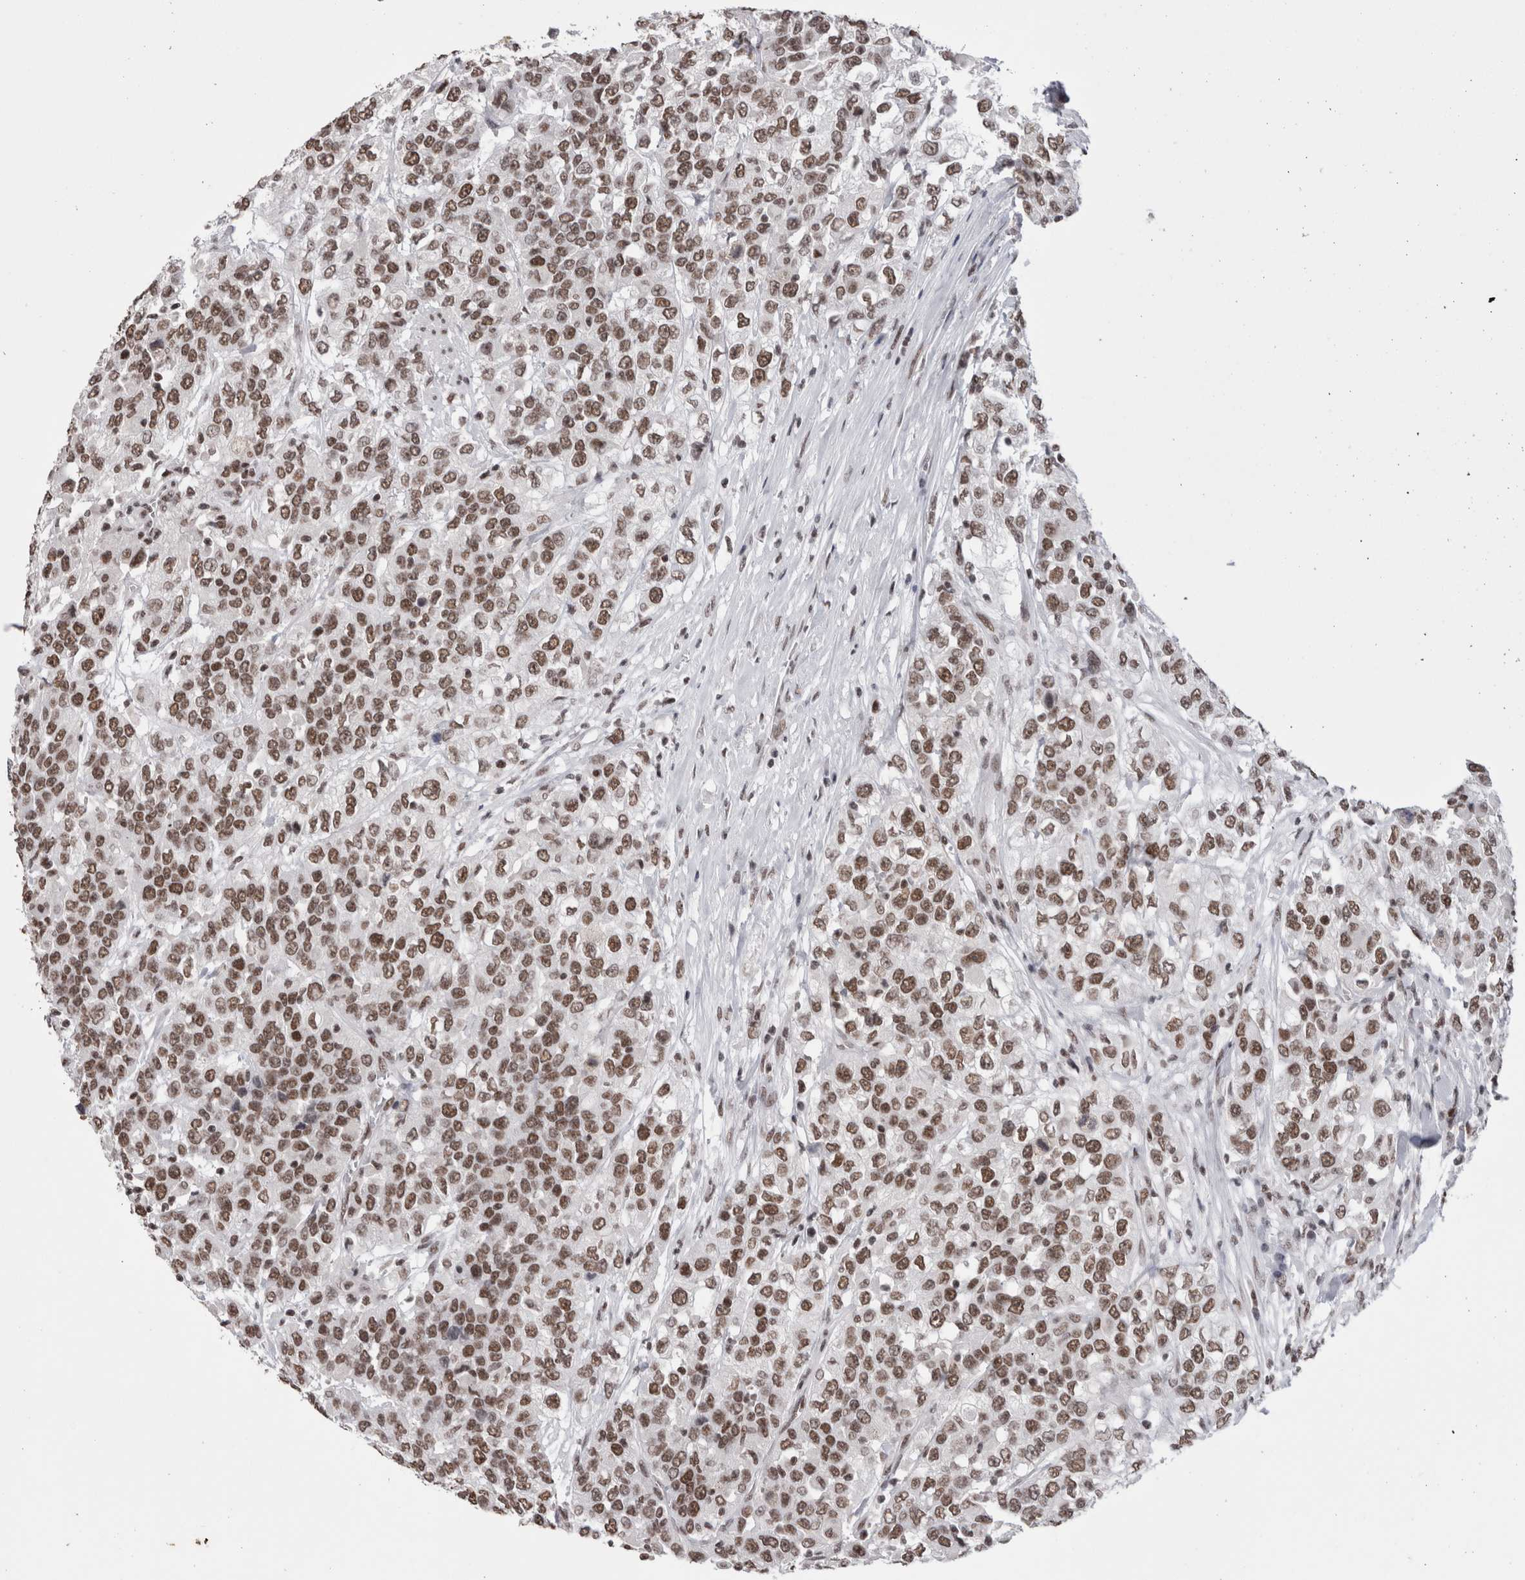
{"staining": {"intensity": "moderate", "quantity": ">75%", "location": "nuclear"}, "tissue": "urothelial cancer", "cell_type": "Tumor cells", "image_type": "cancer", "snomed": [{"axis": "morphology", "description": "Urothelial carcinoma, High grade"}, {"axis": "topography", "description": "Urinary bladder"}], "caption": "Urothelial cancer stained with a protein marker exhibits moderate staining in tumor cells.", "gene": "SMC1A", "patient": {"sex": "female", "age": 80}}